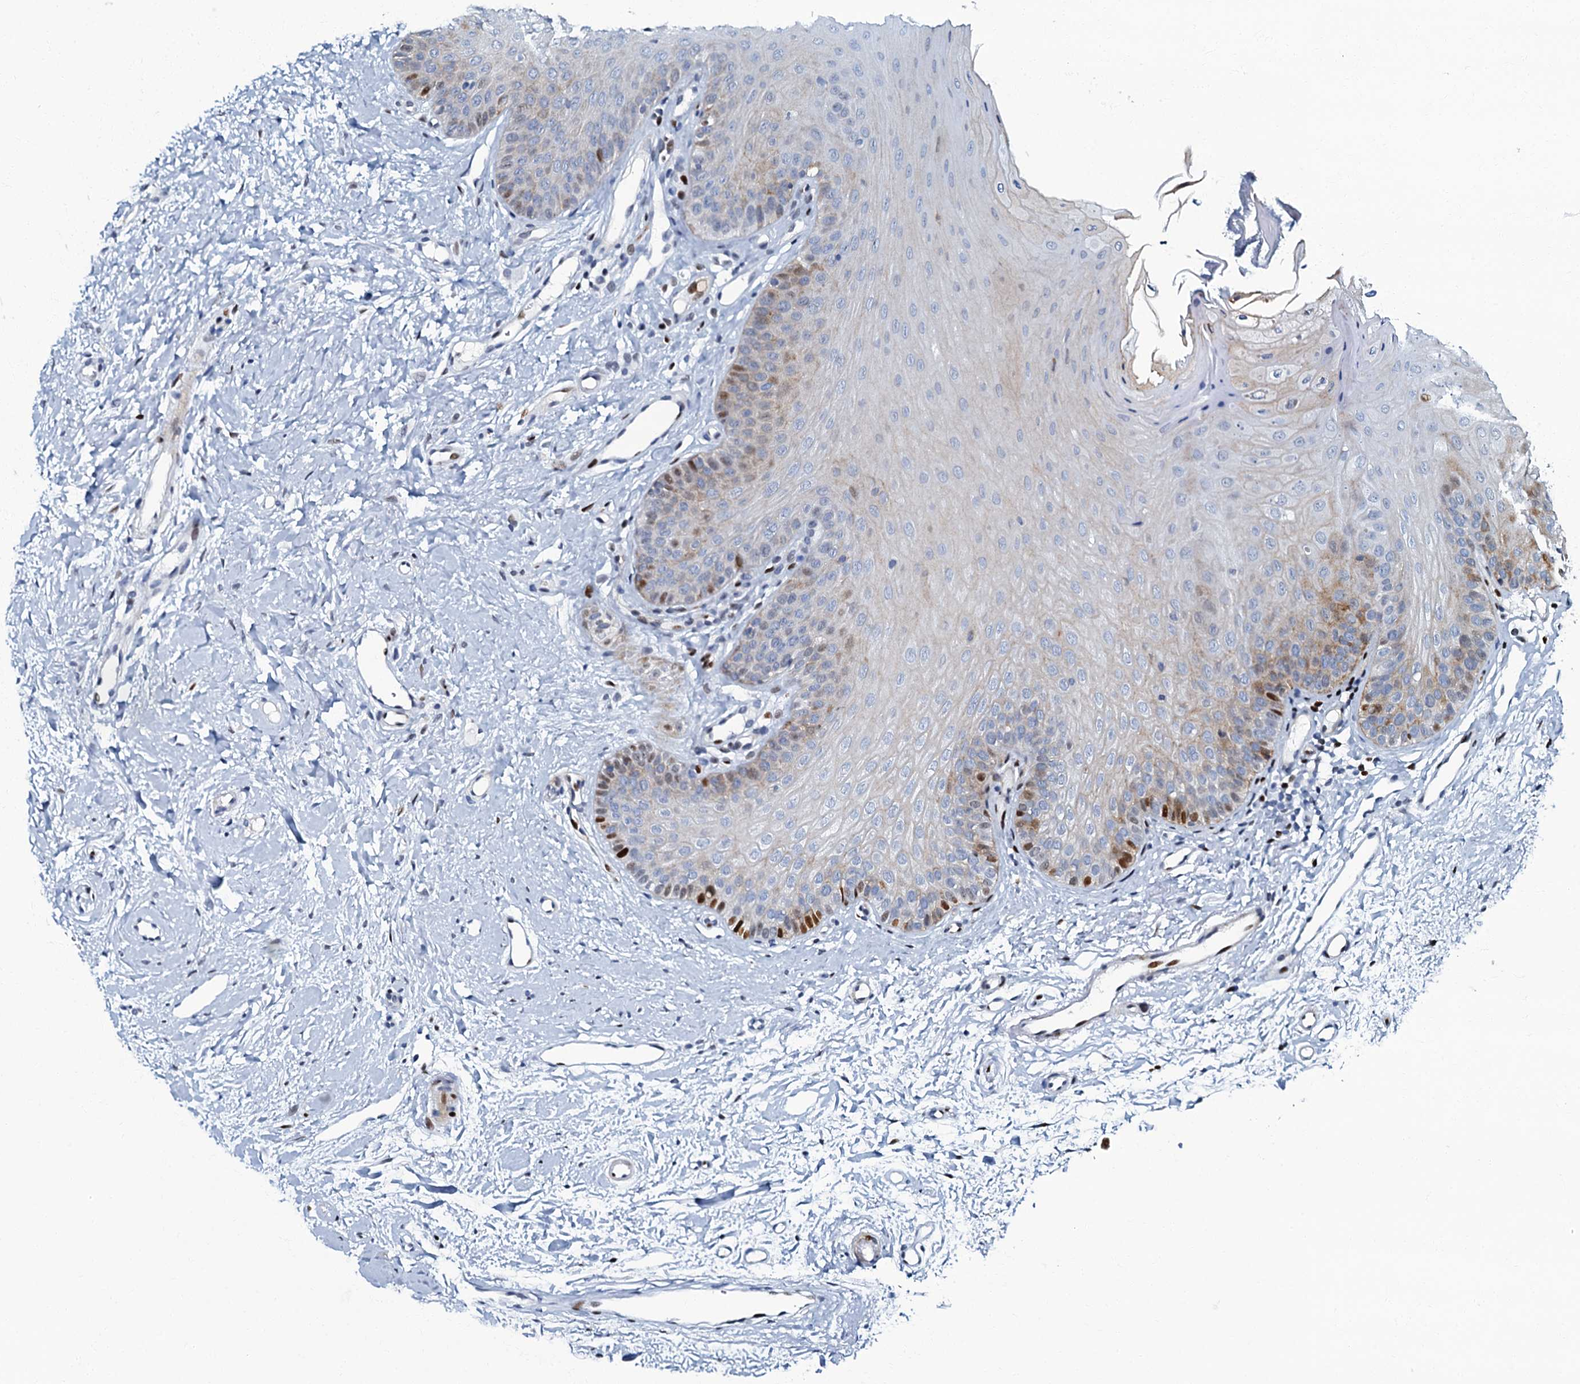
{"staining": {"intensity": "strong", "quantity": "<25%", "location": "nuclear"}, "tissue": "oral mucosa", "cell_type": "Squamous epithelial cells", "image_type": "normal", "snomed": [{"axis": "morphology", "description": "Normal tissue, NOS"}, {"axis": "topography", "description": "Oral tissue"}], "caption": "The image reveals a brown stain indicating the presence of a protein in the nuclear of squamous epithelial cells in oral mucosa. The staining was performed using DAB to visualize the protein expression in brown, while the nuclei were stained in blue with hematoxylin (Magnification: 20x).", "gene": "MFSD5", "patient": {"sex": "female", "age": 68}}